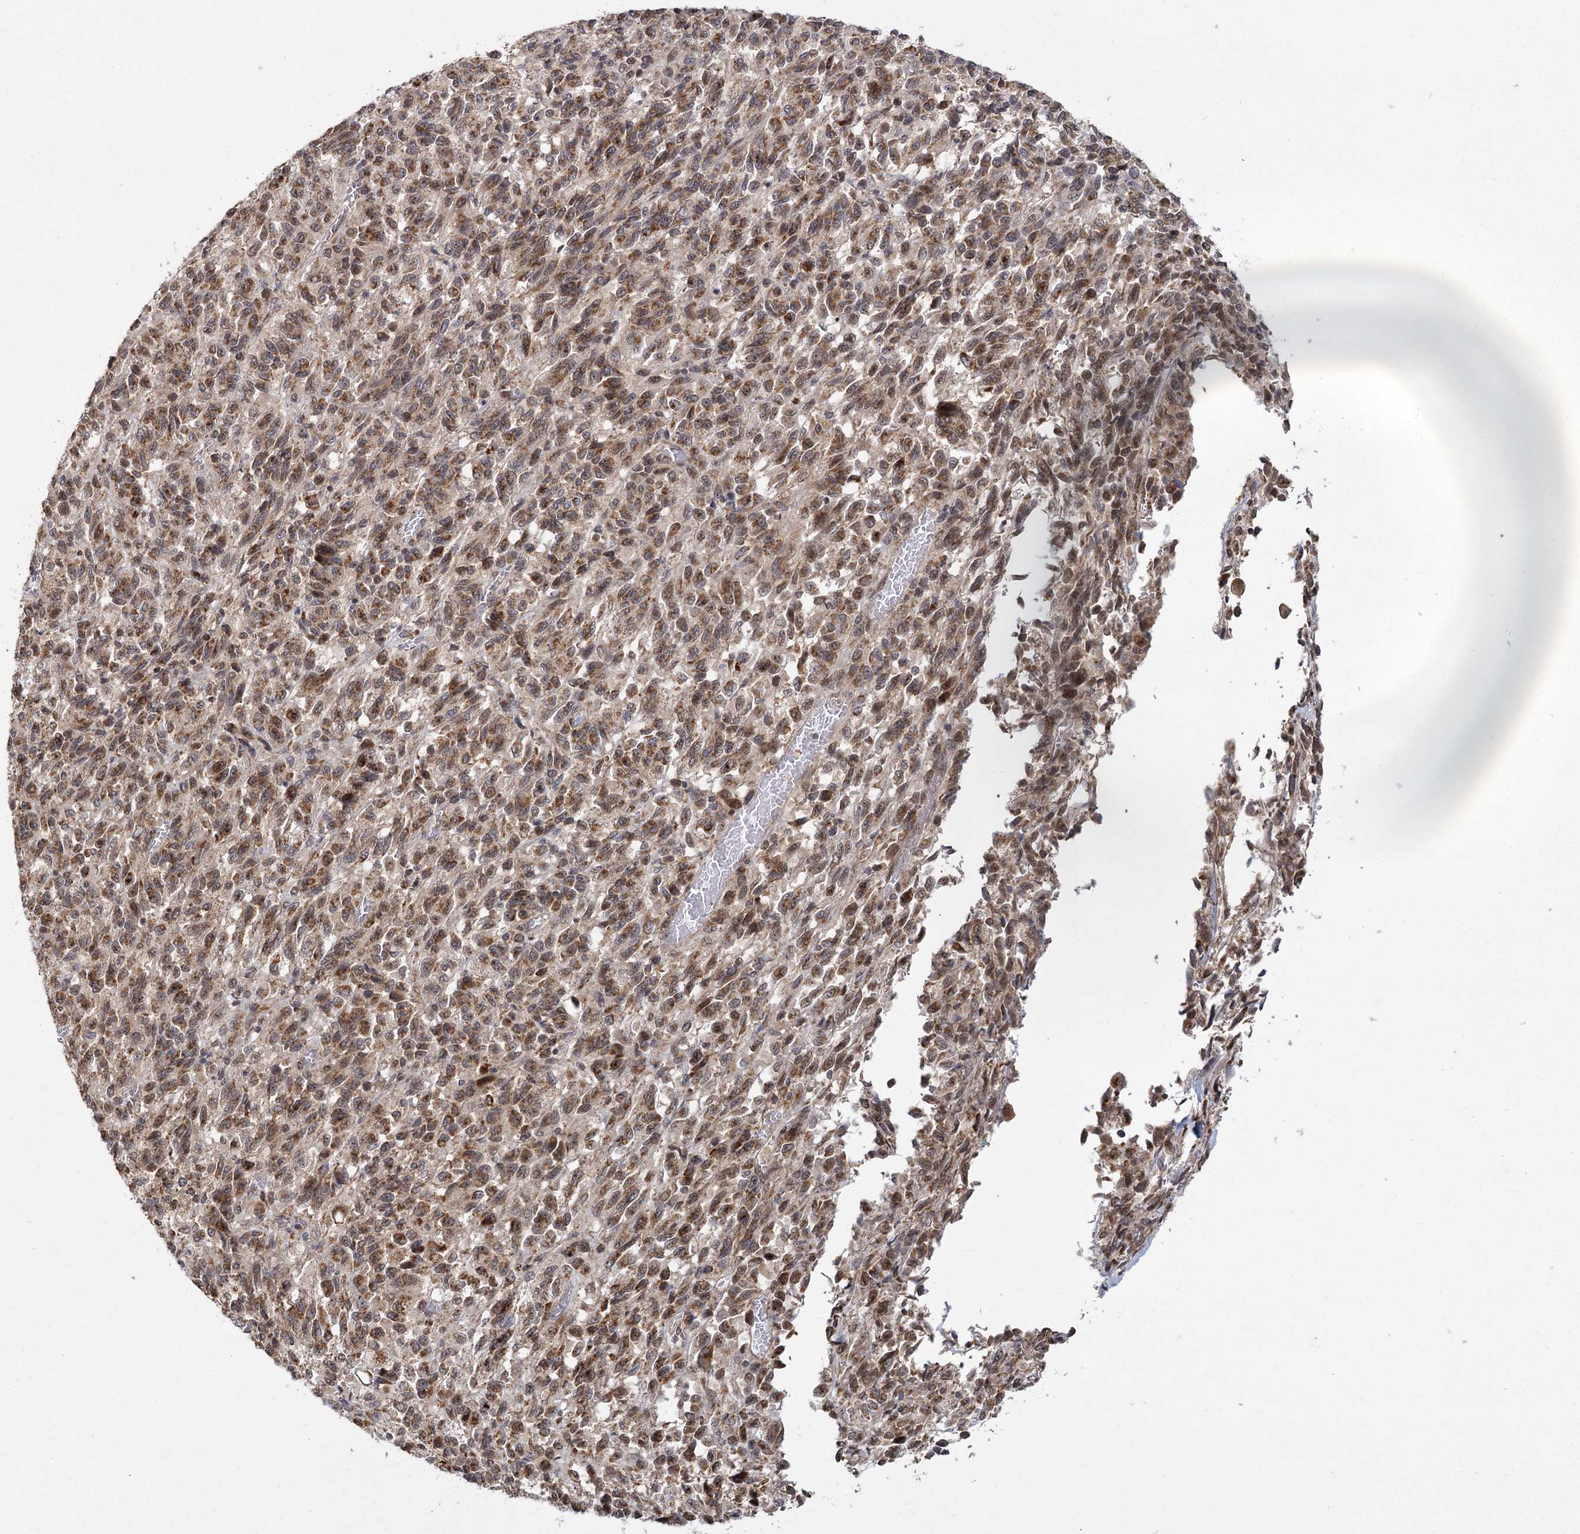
{"staining": {"intensity": "moderate", "quantity": ">75%", "location": "cytoplasmic/membranous,nuclear"}, "tissue": "melanoma", "cell_type": "Tumor cells", "image_type": "cancer", "snomed": [{"axis": "morphology", "description": "Malignant melanoma, Metastatic site"}, {"axis": "topography", "description": "Lung"}], "caption": "The immunohistochemical stain labels moderate cytoplasmic/membranous and nuclear positivity in tumor cells of melanoma tissue. Nuclei are stained in blue.", "gene": "ZCCHC24", "patient": {"sex": "male", "age": 64}}